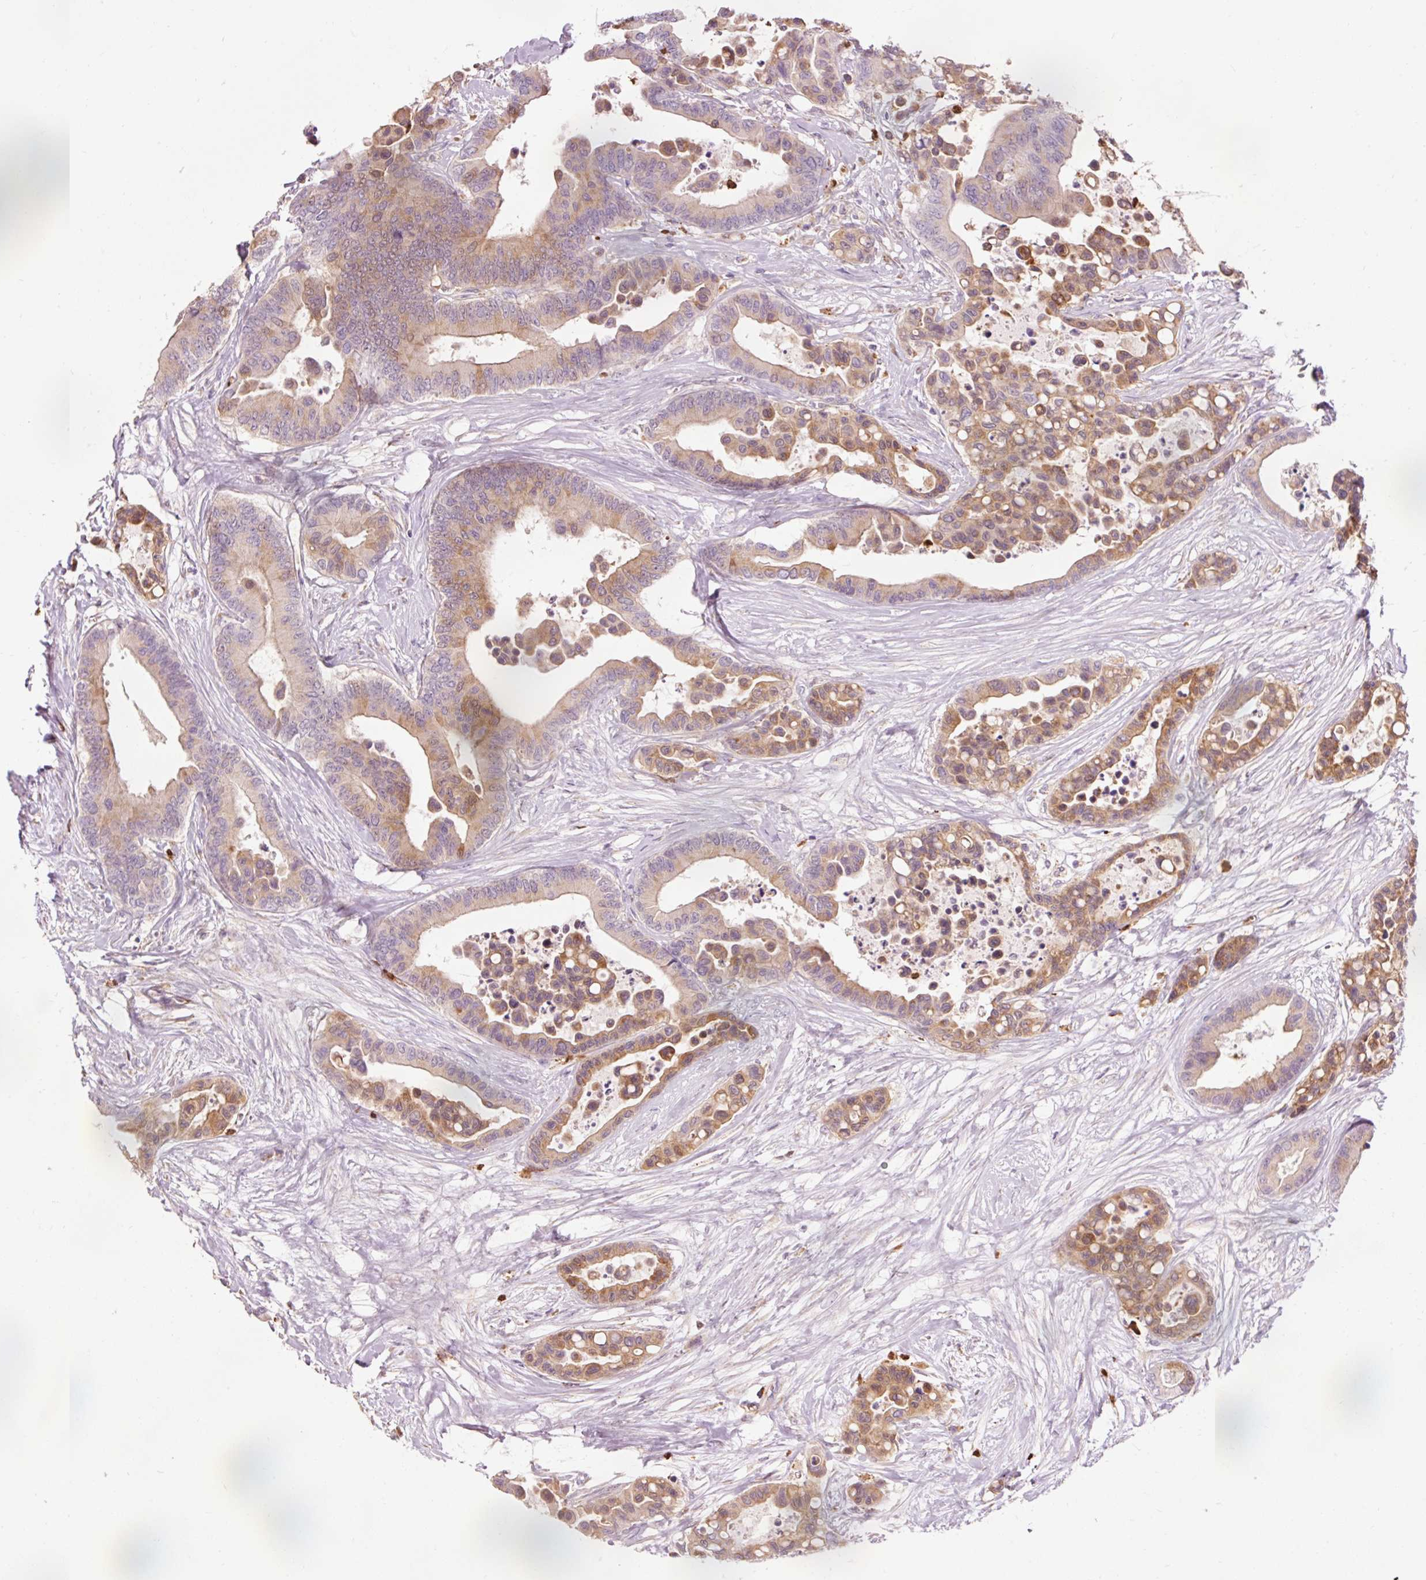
{"staining": {"intensity": "moderate", "quantity": "25%-75%", "location": "cytoplasmic/membranous"}, "tissue": "colorectal cancer", "cell_type": "Tumor cells", "image_type": "cancer", "snomed": [{"axis": "morphology", "description": "Adenocarcinoma, NOS"}, {"axis": "topography", "description": "Colon"}], "caption": "This histopathology image reveals colorectal adenocarcinoma stained with IHC to label a protein in brown. The cytoplasmic/membranous of tumor cells show moderate positivity for the protein. Nuclei are counter-stained blue.", "gene": "PRDX5", "patient": {"sex": "male", "age": 82}}